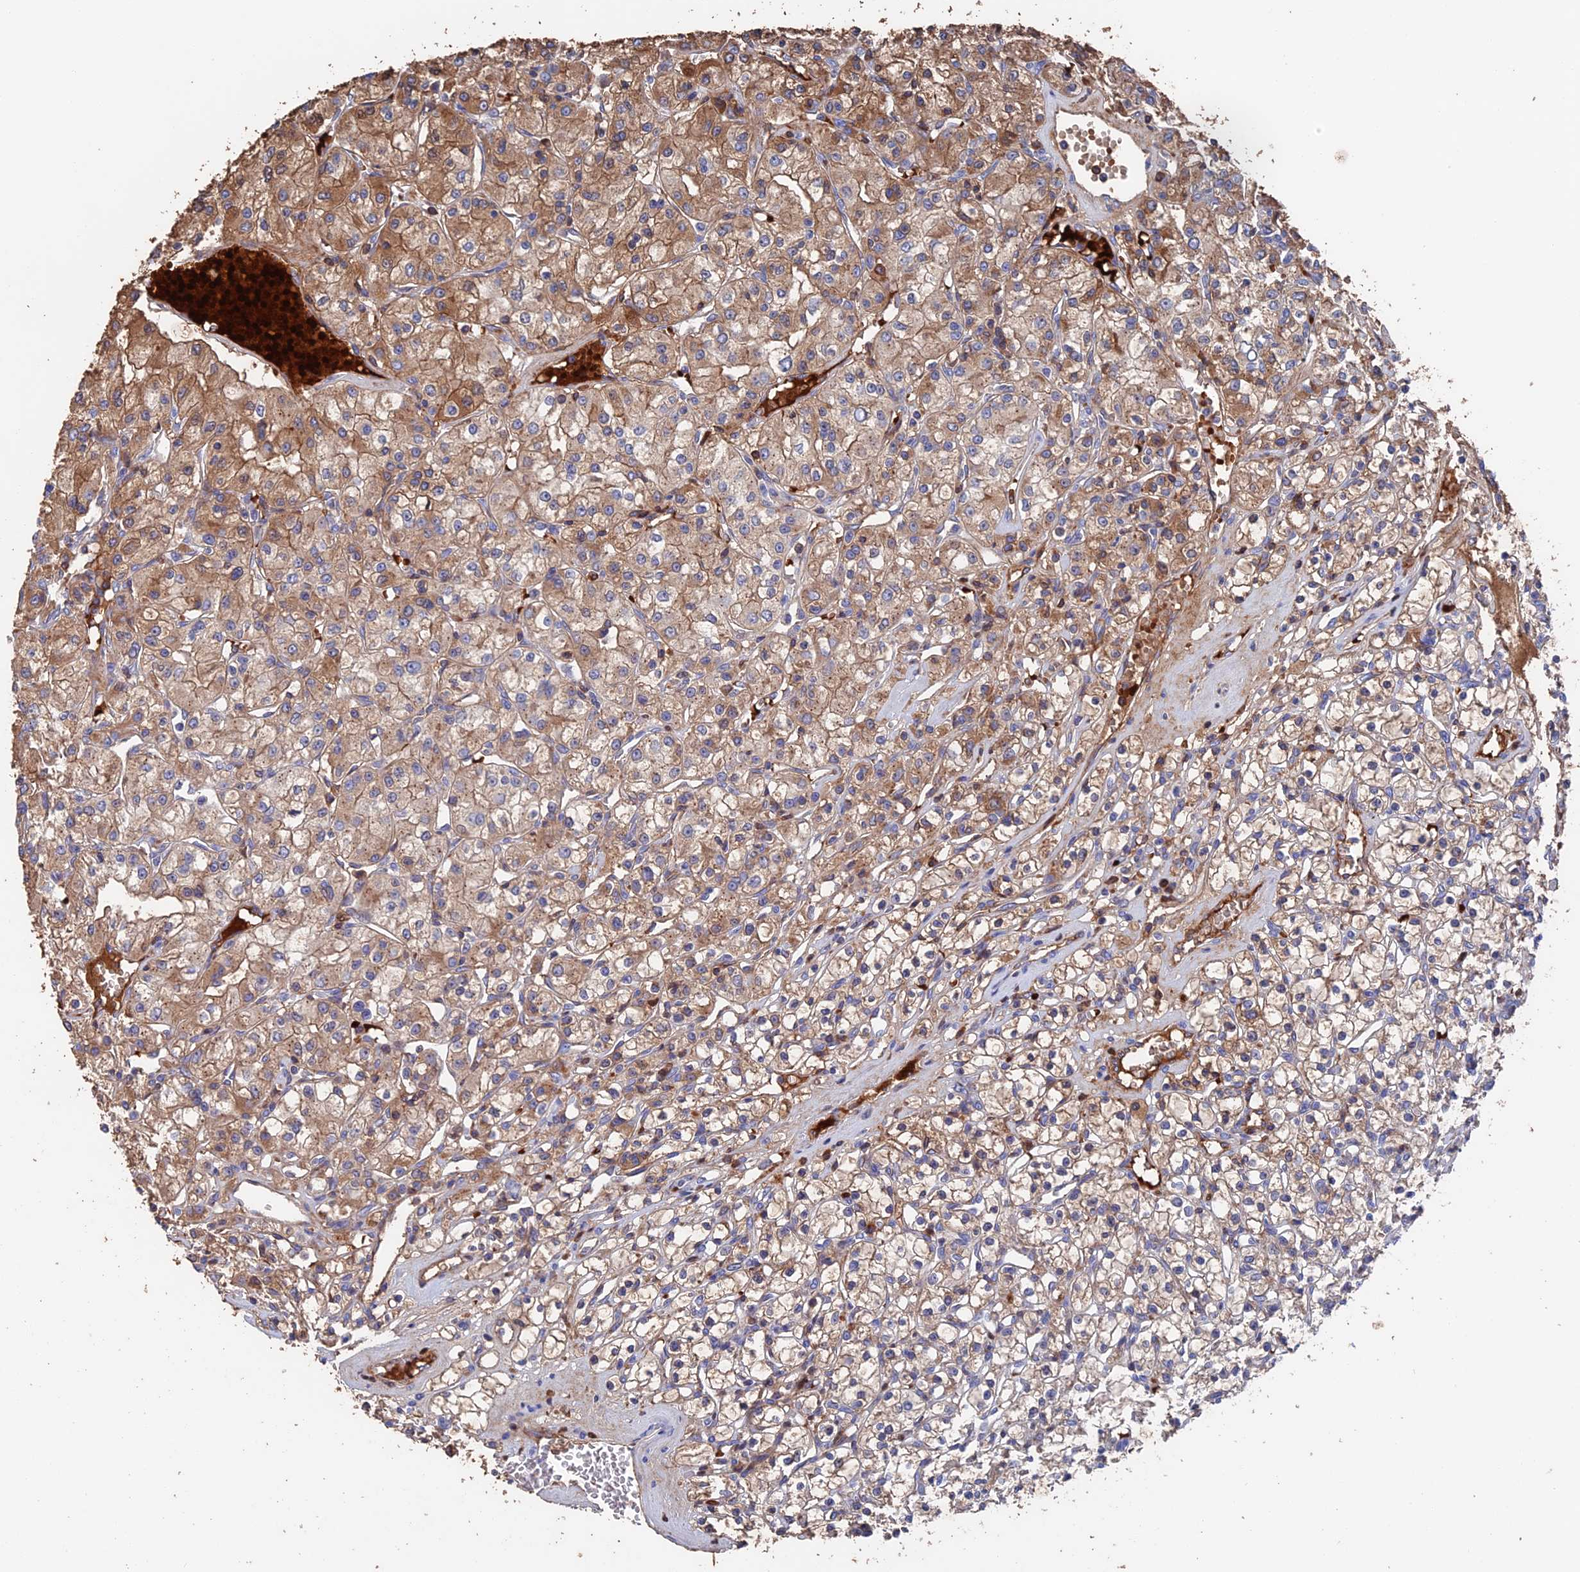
{"staining": {"intensity": "moderate", "quantity": "25%-75%", "location": "cytoplasmic/membranous"}, "tissue": "renal cancer", "cell_type": "Tumor cells", "image_type": "cancer", "snomed": [{"axis": "morphology", "description": "Adenocarcinoma, NOS"}, {"axis": "topography", "description": "Kidney"}], "caption": "Tumor cells reveal moderate cytoplasmic/membranous positivity in about 25%-75% of cells in adenocarcinoma (renal).", "gene": "HPF1", "patient": {"sex": "female", "age": 59}}